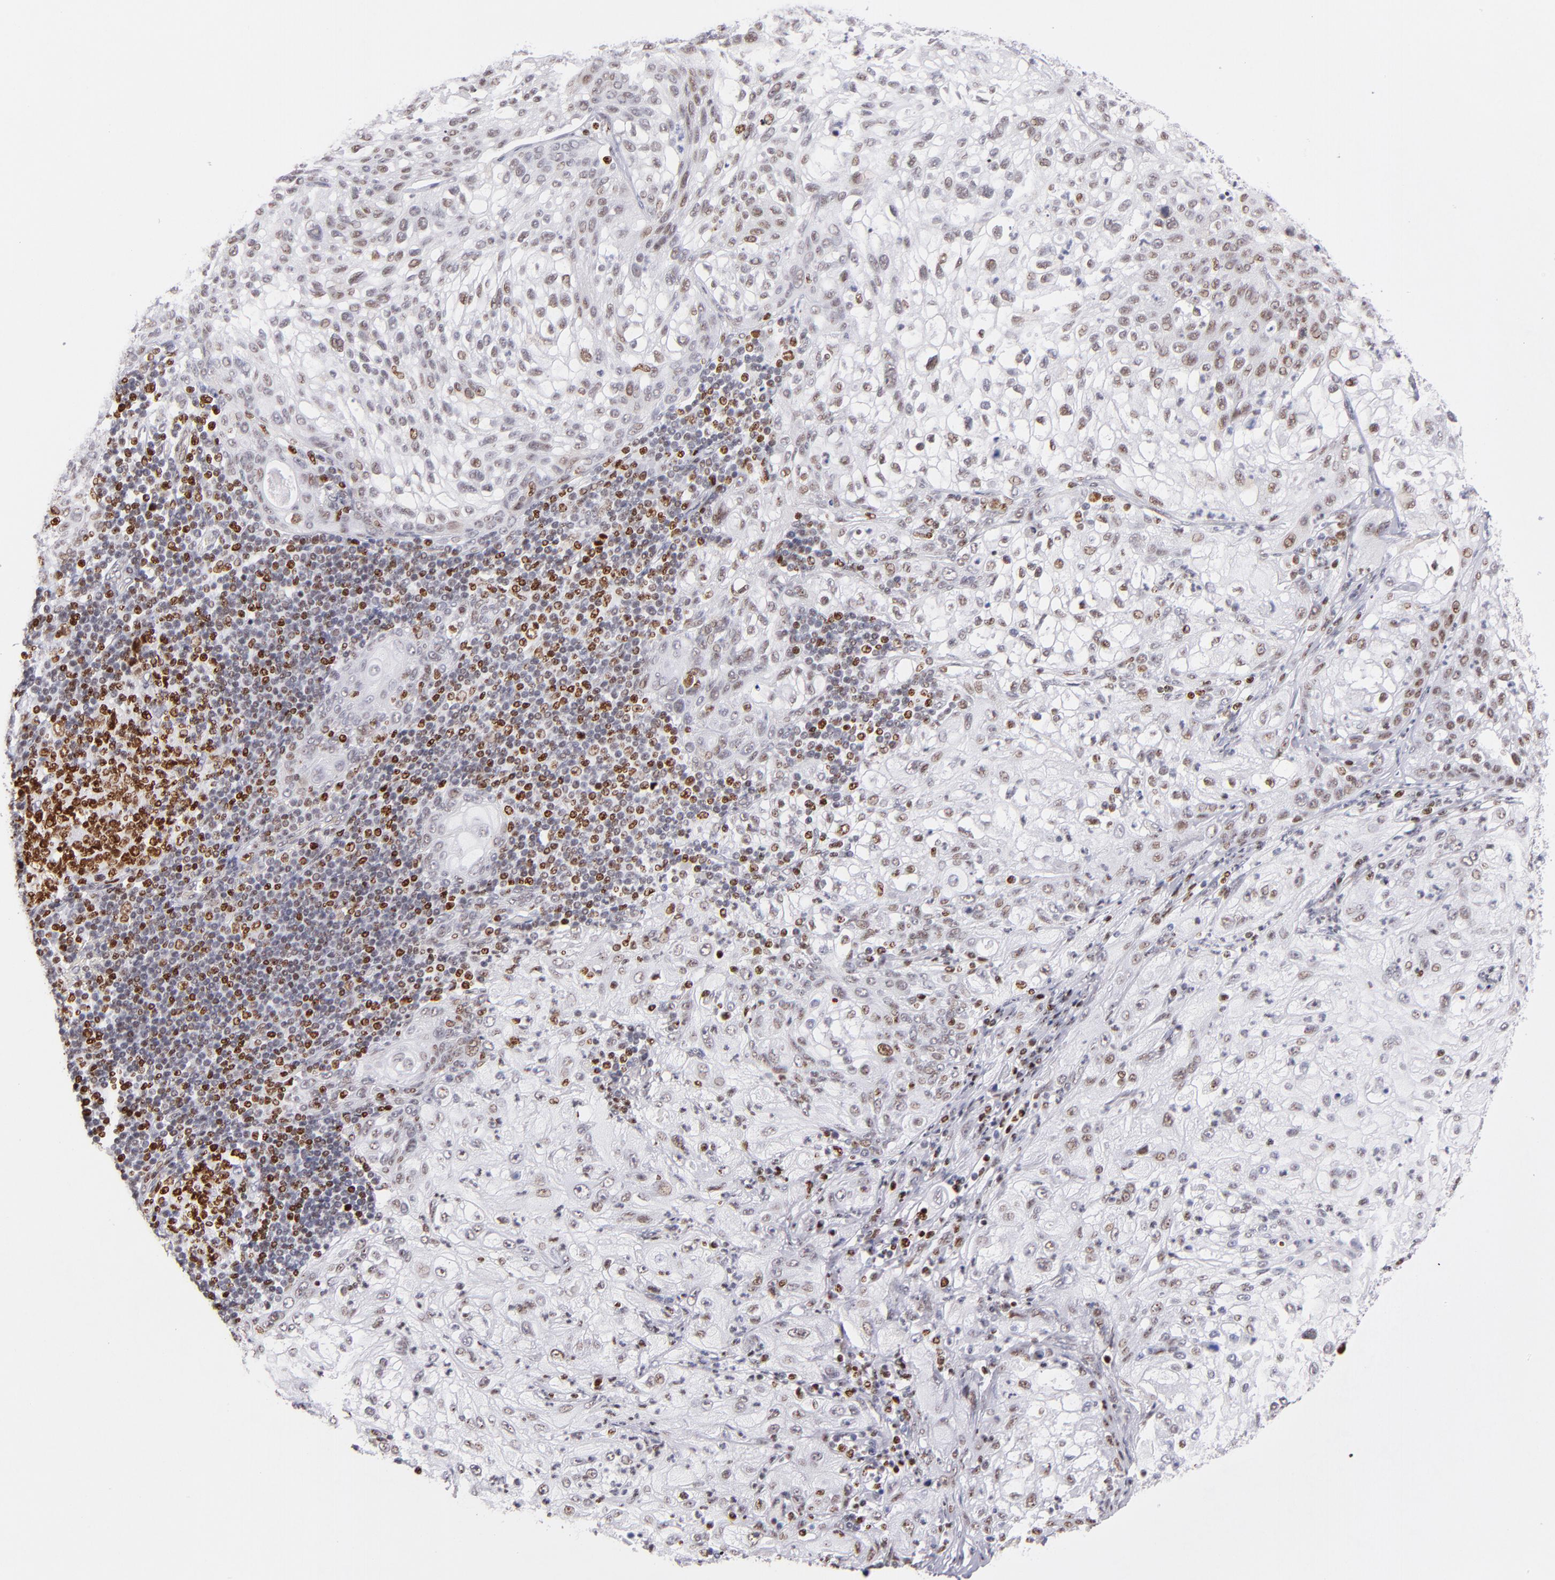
{"staining": {"intensity": "weak", "quantity": "<25%", "location": "nuclear"}, "tissue": "lung cancer", "cell_type": "Tumor cells", "image_type": "cancer", "snomed": [{"axis": "morphology", "description": "Inflammation, NOS"}, {"axis": "morphology", "description": "Squamous cell carcinoma, NOS"}, {"axis": "topography", "description": "Lymph node"}, {"axis": "topography", "description": "Soft tissue"}, {"axis": "topography", "description": "Lung"}], "caption": "Protein analysis of lung squamous cell carcinoma reveals no significant expression in tumor cells.", "gene": "POLA1", "patient": {"sex": "male", "age": 66}}